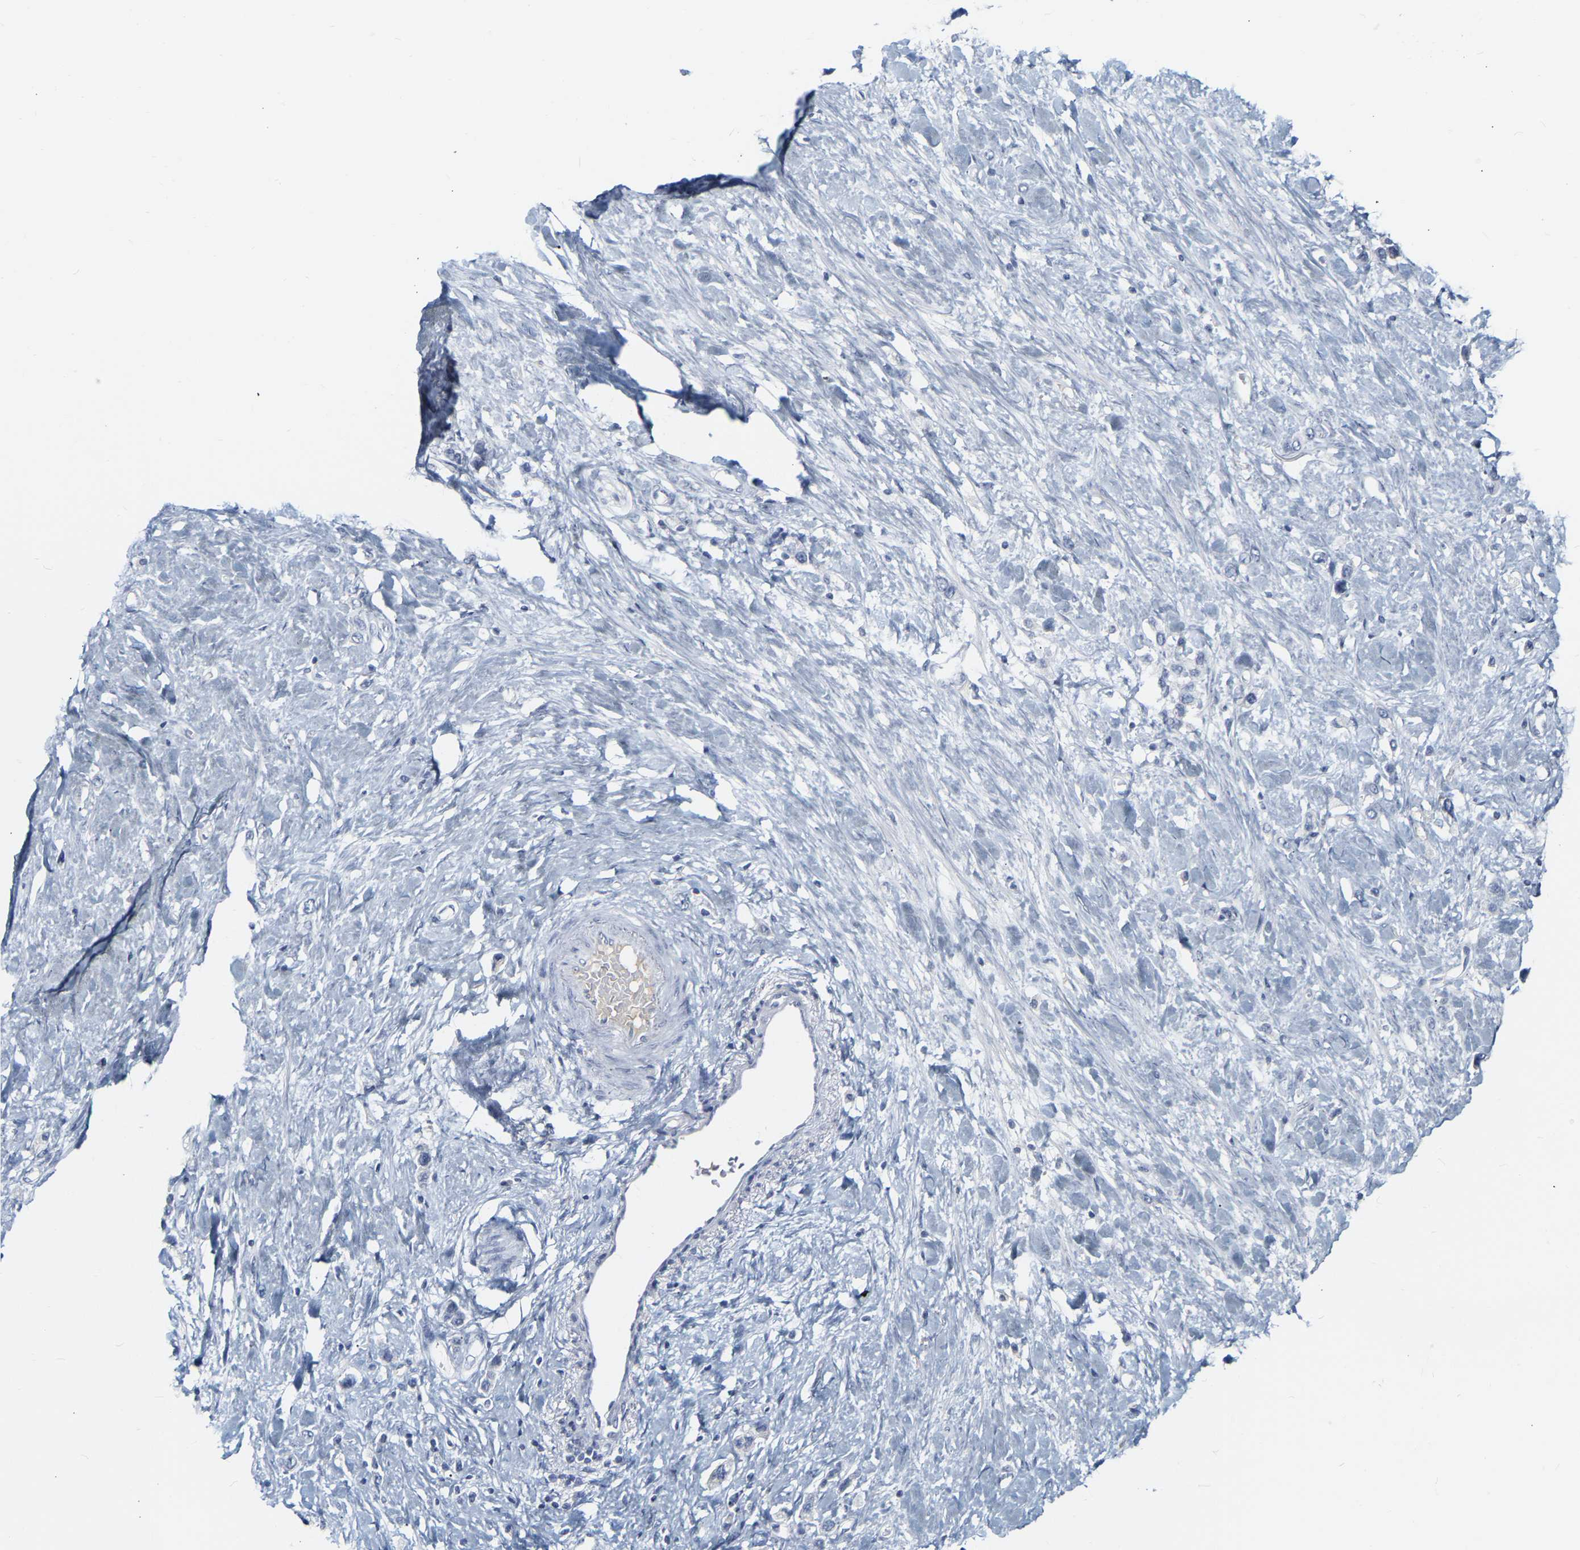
{"staining": {"intensity": "negative", "quantity": "none", "location": "none"}, "tissue": "stomach cancer", "cell_type": "Tumor cells", "image_type": "cancer", "snomed": [{"axis": "morphology", "description": "Adenocarcinoma, NOS"}, {"axis": "topography", "description": "Stomach"}], "caption": "Immunohistochemical staining of stomach adenocarcinoma displays no significant staining in tumor cells.", "gene": "GNAS", "patient": {"sex": "female", "age": 65}}